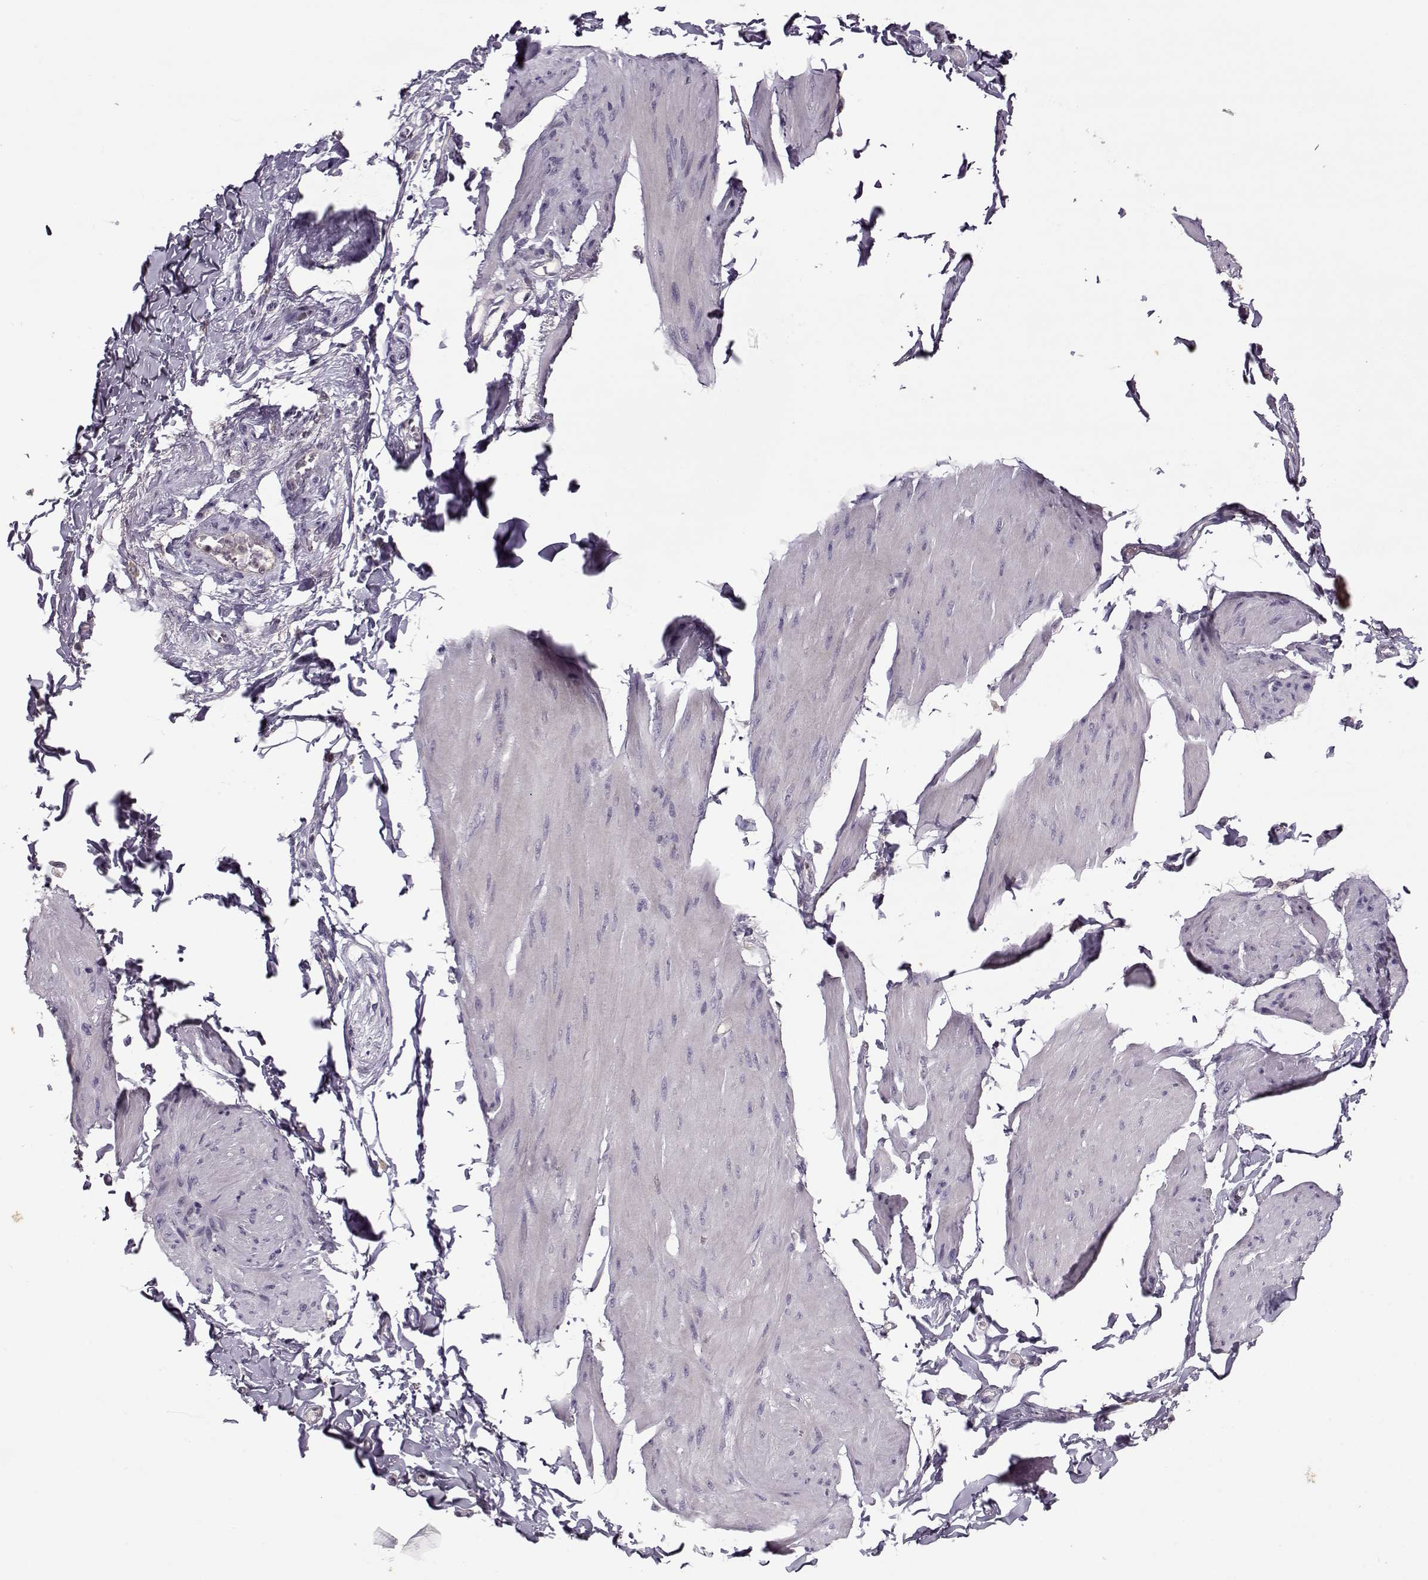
{"staining": {"intensity": "negative", "quantity": "none", "location": "none"}, "tissue": "smooth muscle", "cell_type": "Smooth muscle cells", "image_type": "normal", "snomed": [{"axis": "morphology", "description": "Normal tissue, NOS"}, {"axis": "topography", "description": "Adipose tissue"}, {"axis": "topography", "description": "Smooth muscle"}, {"axis": "topography", "description": "Peripheral nerve tissue"}], "caption": "Smooth muscle stained for a protein using IHC demonstrates no positivity smooth muscle cells.", "gene": "ACOT11", "patient": {"sex": "male", "age": 83}}